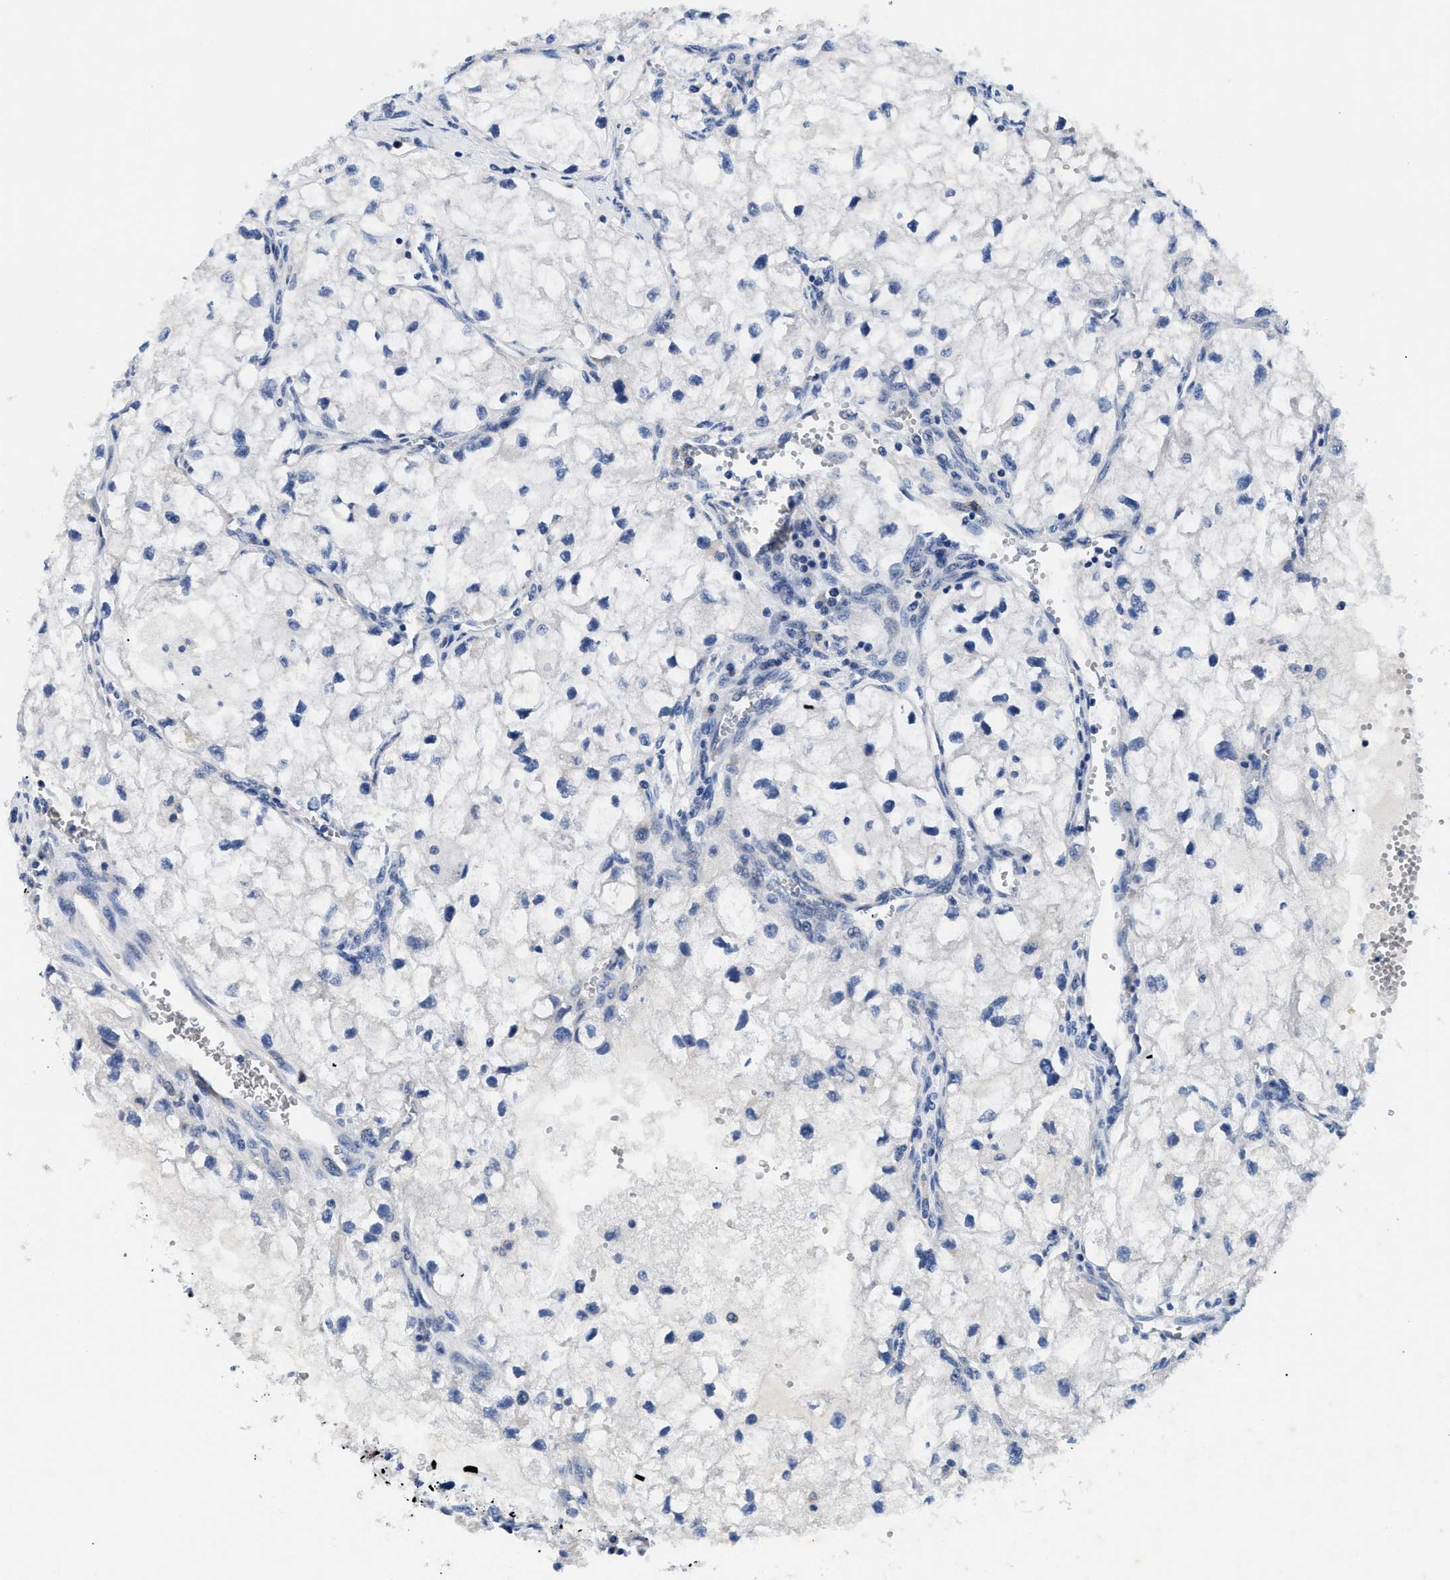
{"staining": {"intensity": "negative", "quantity": "none", "location": "none"}, "tissue": "renal cancer", "cell_type": "Tumor cells", "image_type": "cancer", "snomed": [{"axis": "morphology", "description": "Adenocarcinoma, NOS"}, {"axis": "topography", "description": "Kidney"}], "caption": "Renal cancer stained for a protein using IHC displays no positivity tumor cells.", "gene": "MEA1", "patient": {"sex": "female", "age": 70}}